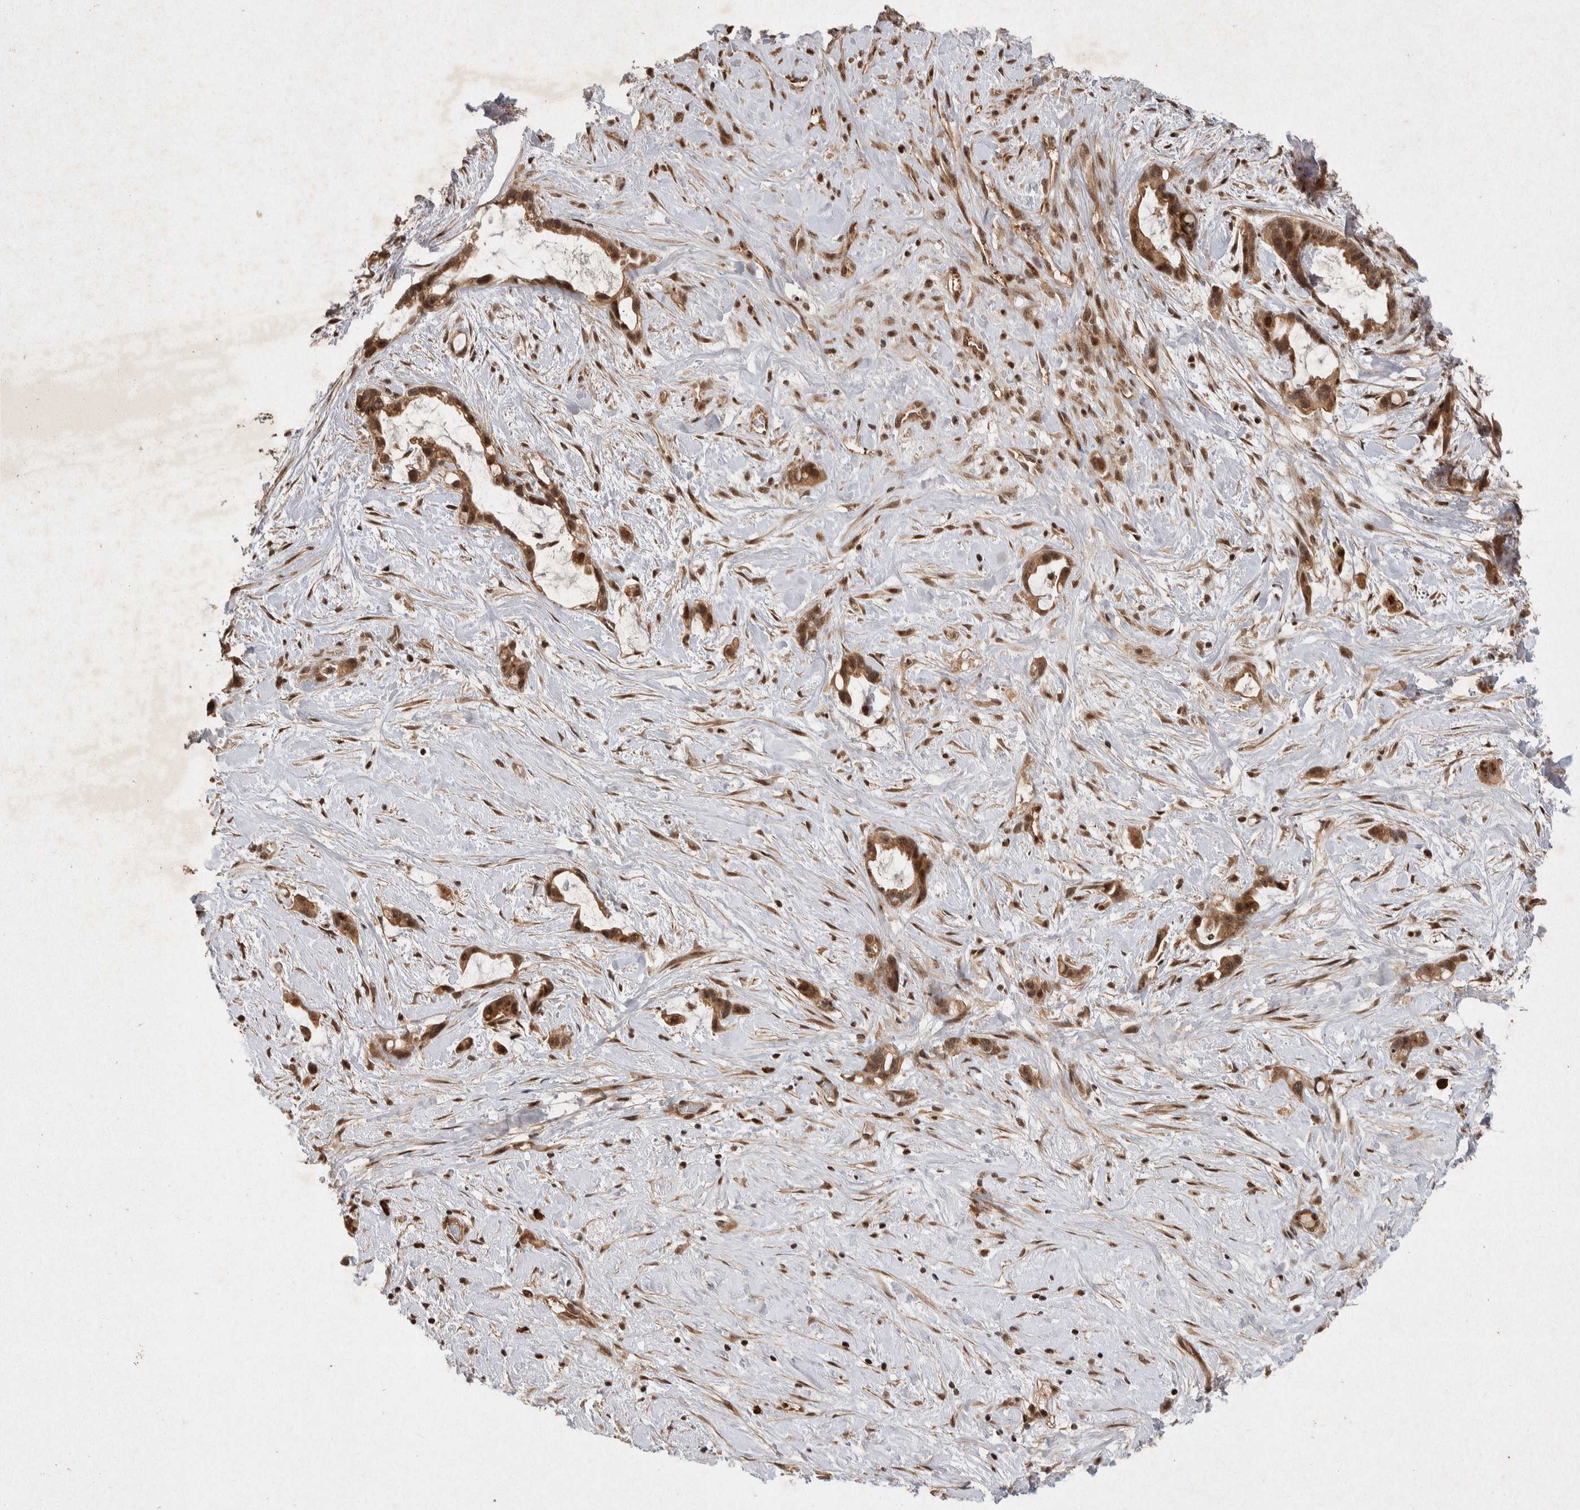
{"staining": {"intensity": "strong", "quantity": ">75%", "location": "cytoplasmic/membranous,nuclear"}, "tissue": "liver cancer", "cell_type": "Tumor cells", "image_type": "cancer", "snomed": [{"axis": "morphology", "description": "Cholangiocarcinoma"}, {"axis": "topography", "description": "Liver"}], "caption": "Immunohistochemistry (IHC) (DAB) staining of liver cancer (cholangiocarcinoma) demonstrates strong cytoplasmic/membranous and nuclear protein positivity in about >75% of tumor cells.", "gene": "TOR1B", "patient": {"sex": "female", "age": 65}}